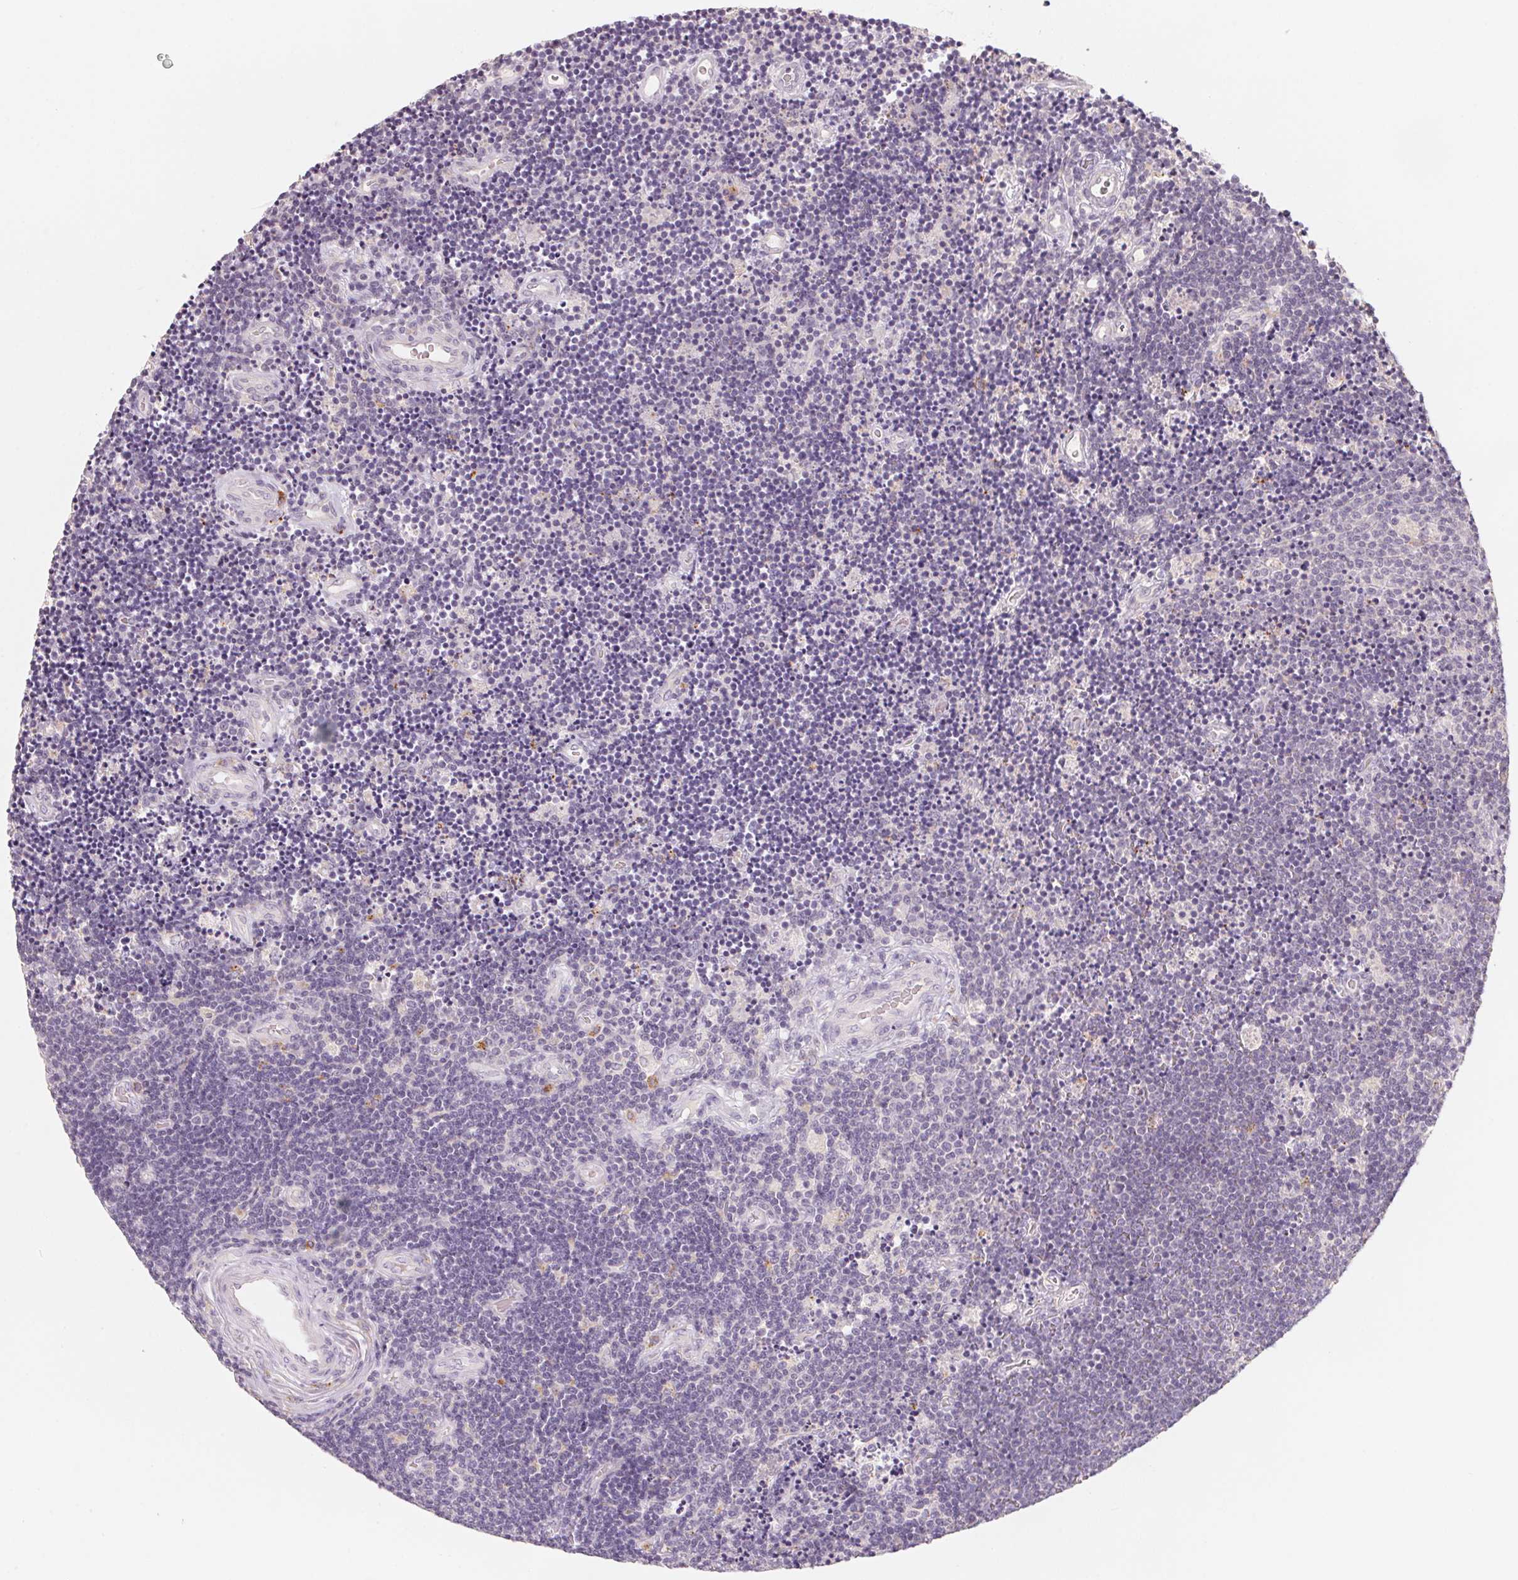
{"staining": {"intensity": "negative", "quantity": "none", "location": "none"}, "tissue": "lymphoma", "cell_type": "Tumor cells", "image_type": "cancer", "snomed": [{"axis": "morphology", "description": "Malignant lymphoma, non-Hodgkin's type, Low grade"}, {"axis": "topography", "description": "Brain"}], "caption": "Protein analysis of low-grade malignant lymphoma, non-Hodgkin's type demonstrates no significant staining in tumor cells. The staining is performed using DAB brown chromogen with nuclei counter-stained in using hematoxylin.", "gene": "TREH", "patient": {"sex": "female", "age": 66}}